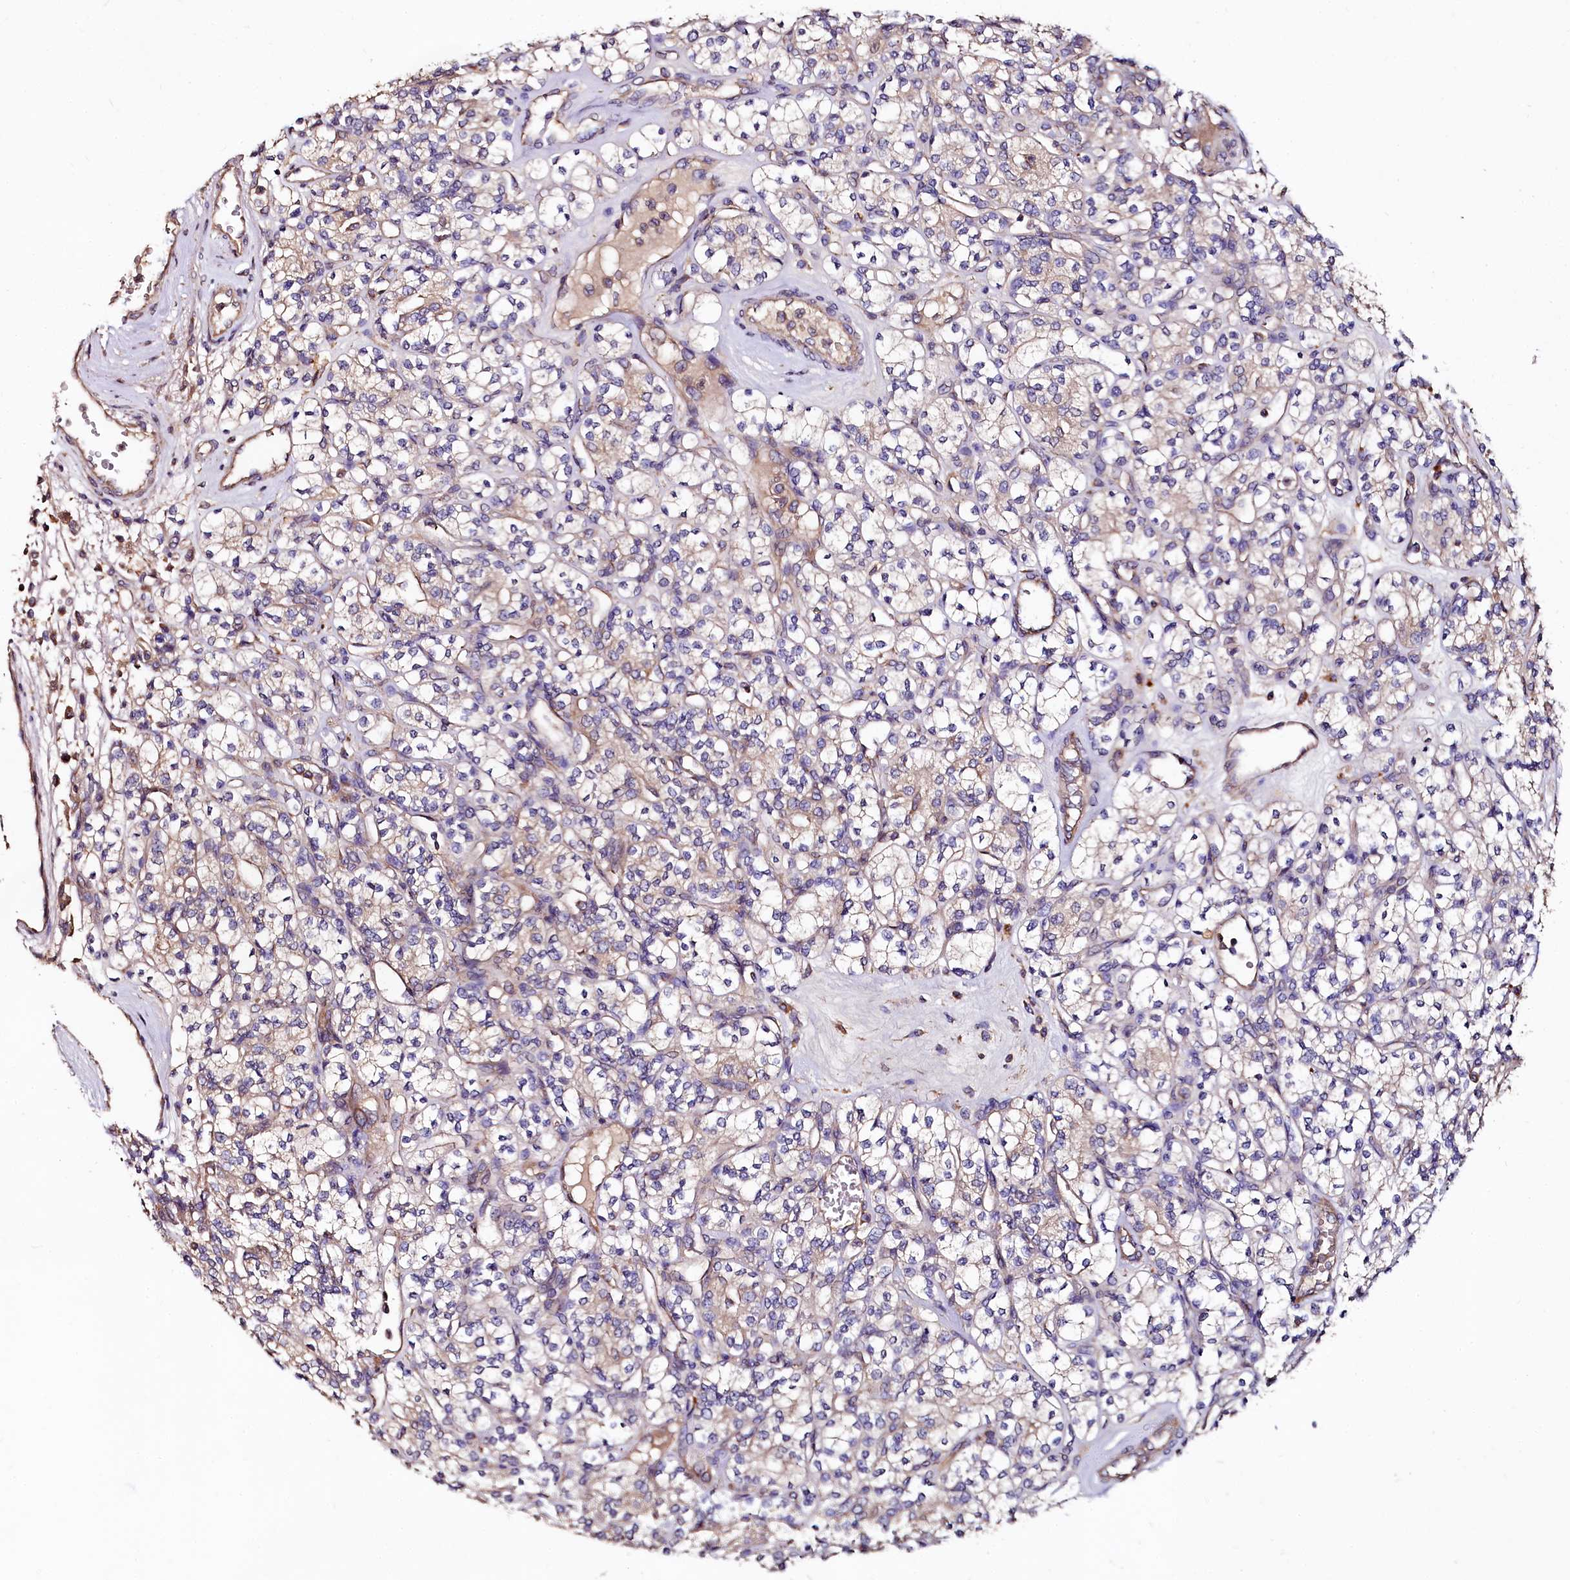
{"staining": {"intensity": "moderate", "quantity": "25%-75%", "location": "cytoplasmic/membranous"}, "tissue": "renal cancer", "cell_type": "Tumor cells", "image_type": "cancer", "snomed": [{"axis": "morphology", "description": "Adenocarcinoma, NOS"}, {"axis": "topography", "description": "Kidney"}], "caption": "Renal cancer stained with IHC shows moderate cytoplasmic/membranous expression in approximately 25%-75% of tumor cells.", "gene": "SPRYD3", "patient": {"sex": "male", "age": 77}}